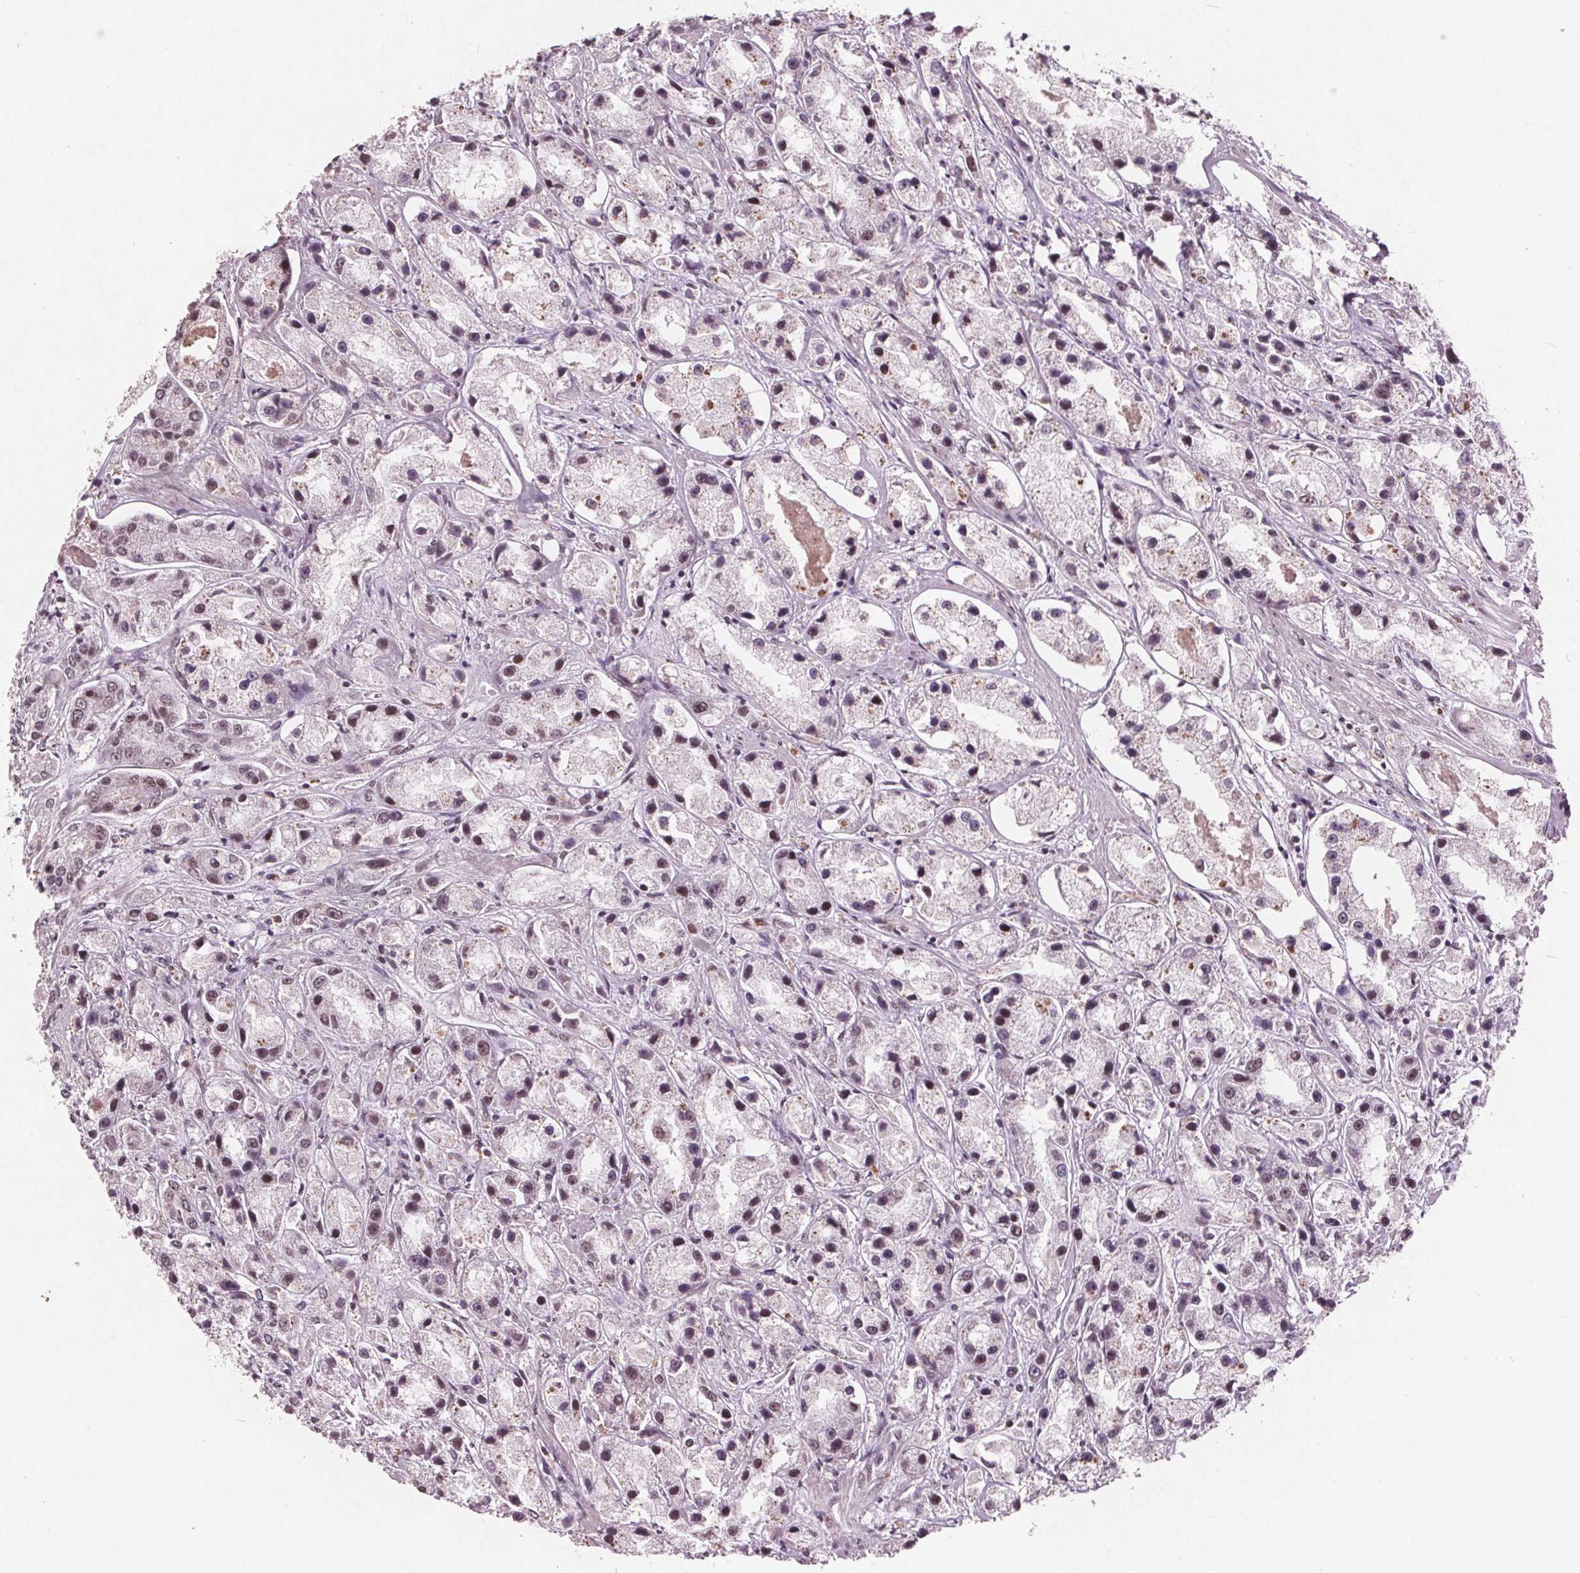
{"staining": {"intensity": "strong", "quantity": "25%-75%", "location": "nuclear"}, "tissue": "prostate cancer", "cell_type": "Tumor cells", "image_type": "cancer", "snomed": [{"axis": "morphology", "description": "Adenocarcinoma, High grade"}, {"axis": "topography", "description": "Prostate"}], "caption": "IHC of human adenocarcinoma (high-grade) (prostate) shows high levels of strong nuclear staining in approximately 25%-75% of tumor cells. The staining was performed using DAB to visualize the protein expression in brown, while the nuclei were stained in blue with hematoxylin (Magnification: 20x).", "gene": "RPS6KA2", "patient": {"sex": "male", "age": 67}}